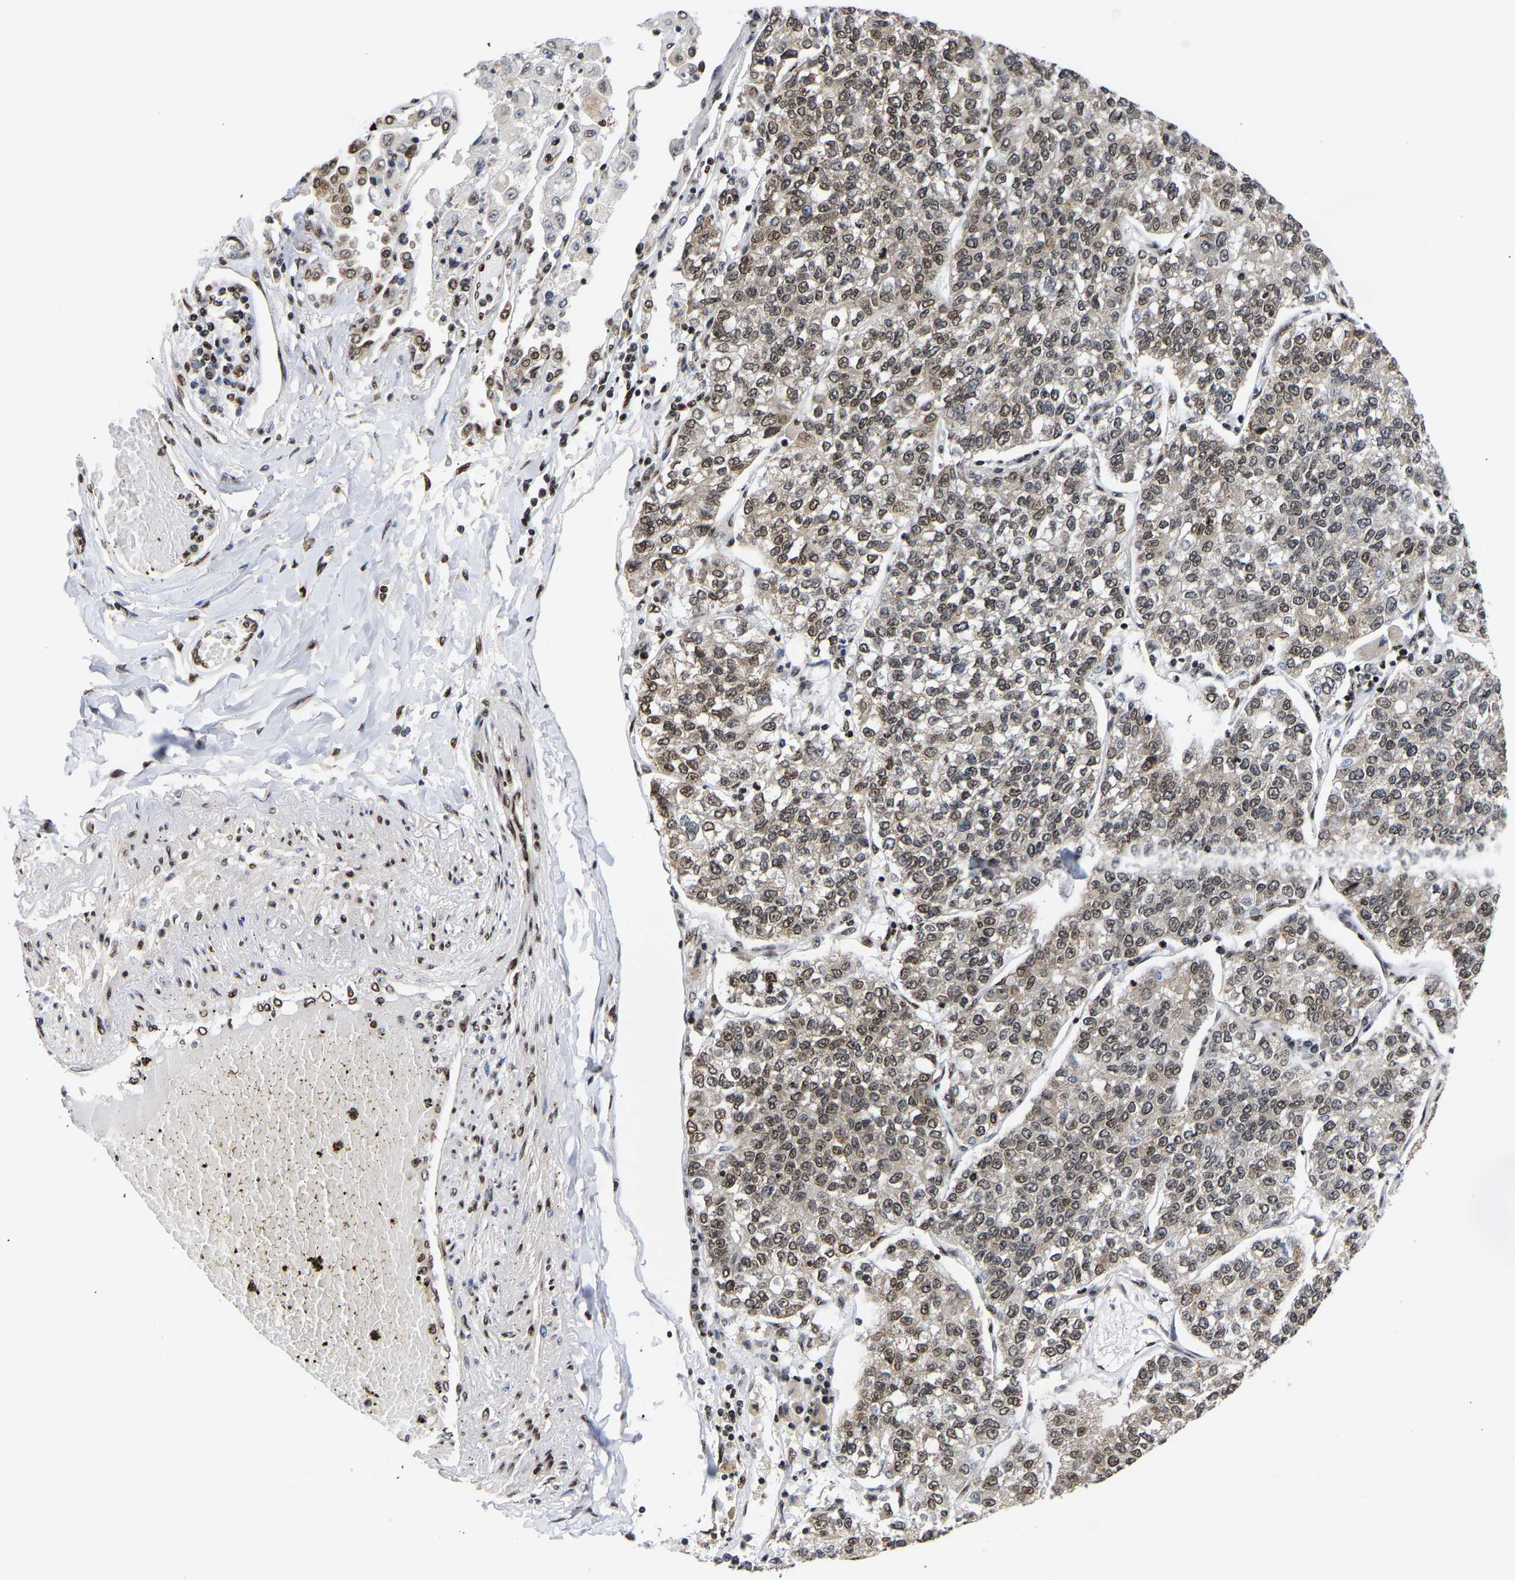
{"staining": {"intensity": "moderate", "quantity": "25%-75%", "location": "cytoplasmic/membranous,nuclear"}, "tissue": "lung cancer", "cell_type": "Tumor cells", "image_type": "cancer", "snomed": [{"axis": "morphology", "description": "Adenocarcinoma, NOS"}, {"axis": "topography", "description": "Lung"}], "caption": "Approximately 25%-75% of tumor cells in lung cancer (adenocarcinoma) reveal moderate cytoplasmic/membranous and nuclear protein positivity as visualized by brown immunohistochemical staining.", "gene": "PSIP1", "patient": {"sex": "male", "age": 49}}